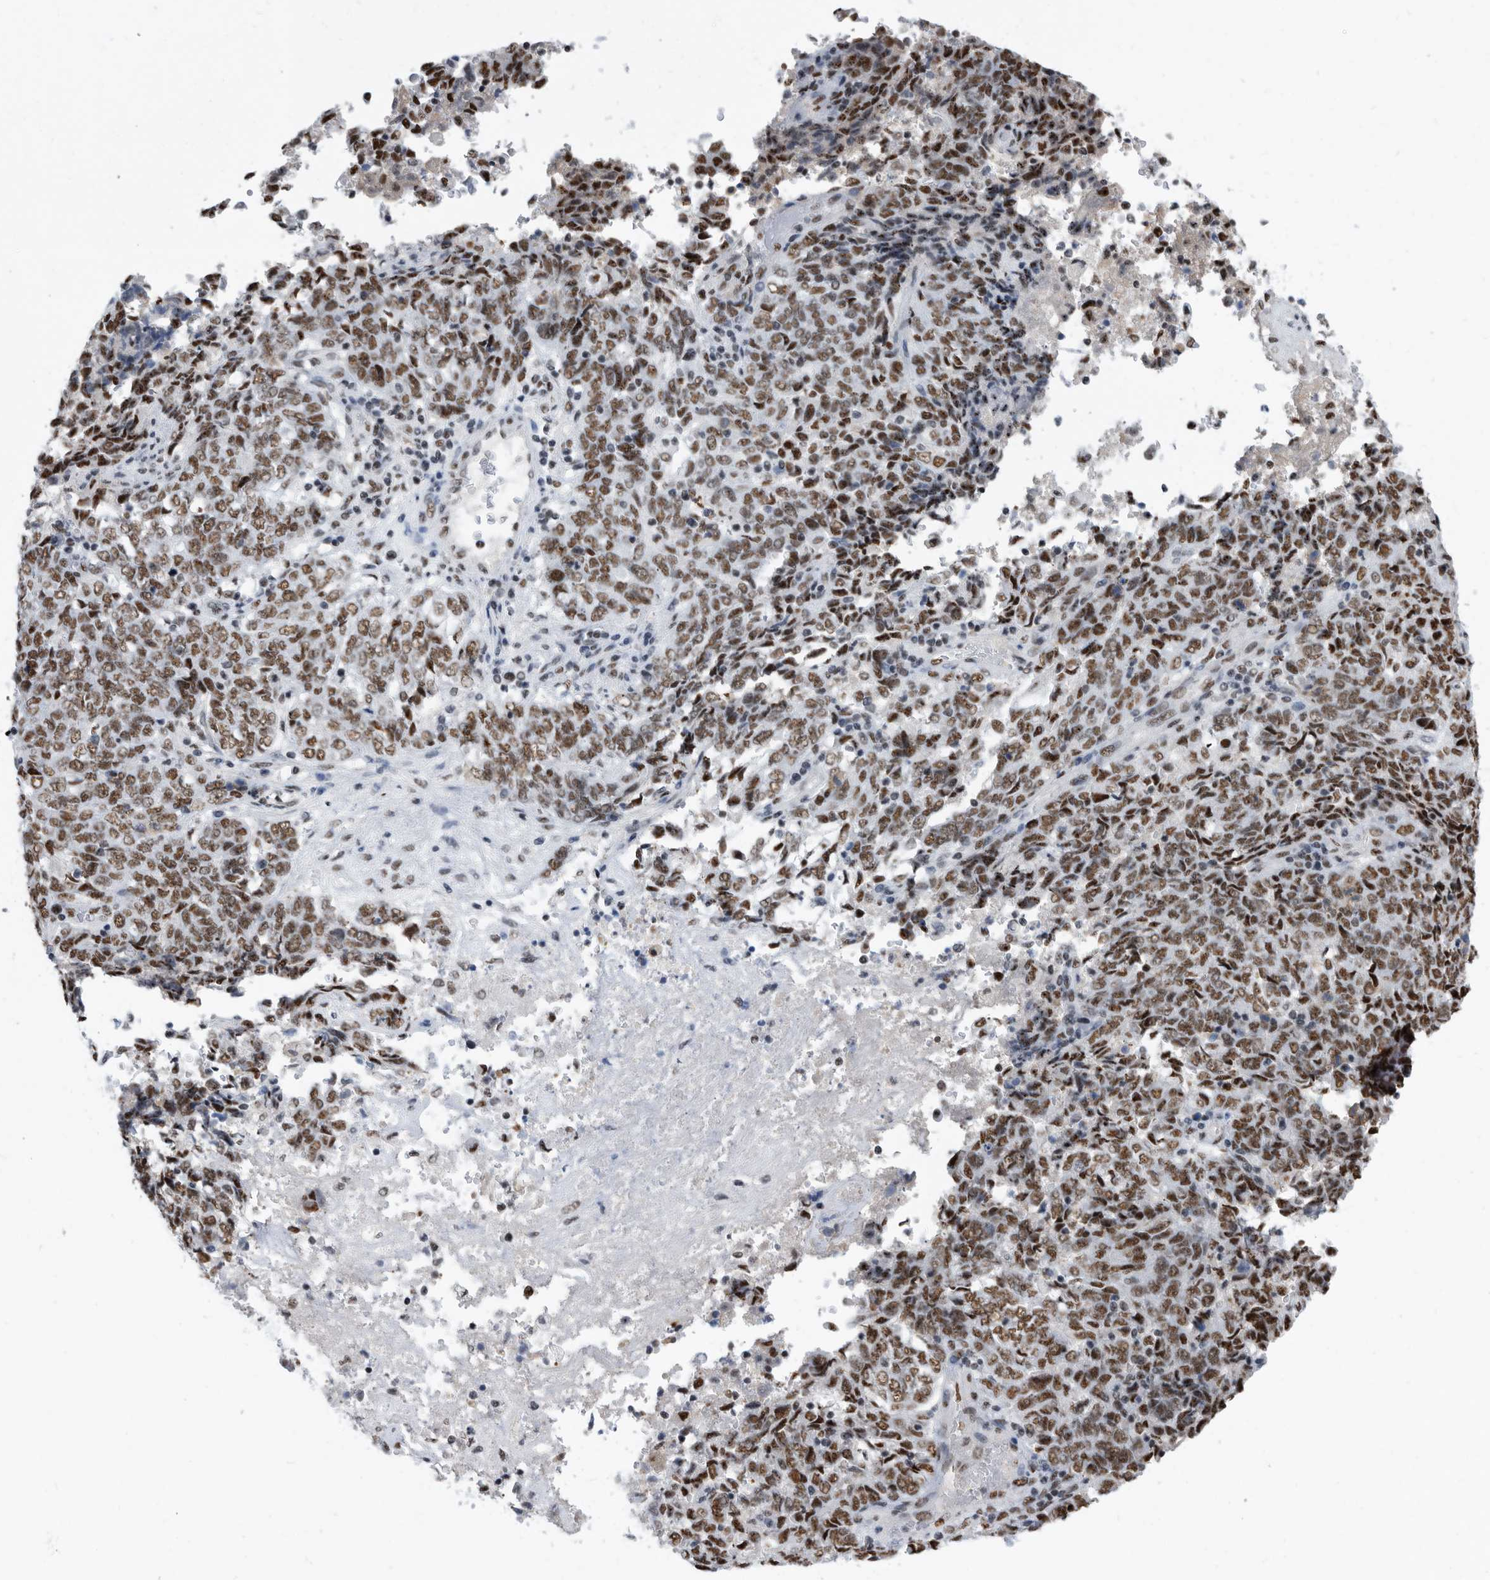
{"staining": {"intensity": "moderate", "quantity": ">75%", "location": "nuclear"}, "tissue": "endometrial cancer", "cell_type": "Tumor cells", "image_type": "cancer", "snomed": [{"axis": "morphology", "description": "Adenocarcinoma, NOS"}, {"axis": "topography", "description": "Endometrium"}], "caption": "IHC histopathology image of neoplastic tissue: human endometrial cancer stained using immunohistochemistry shows medium levels of moderate protein expression localized specifically in the nuclear of tumor cells, appearing as a nuclear brown color.", "gene": "SF3A1", "patient": {"sex": "female", "age": 80}}